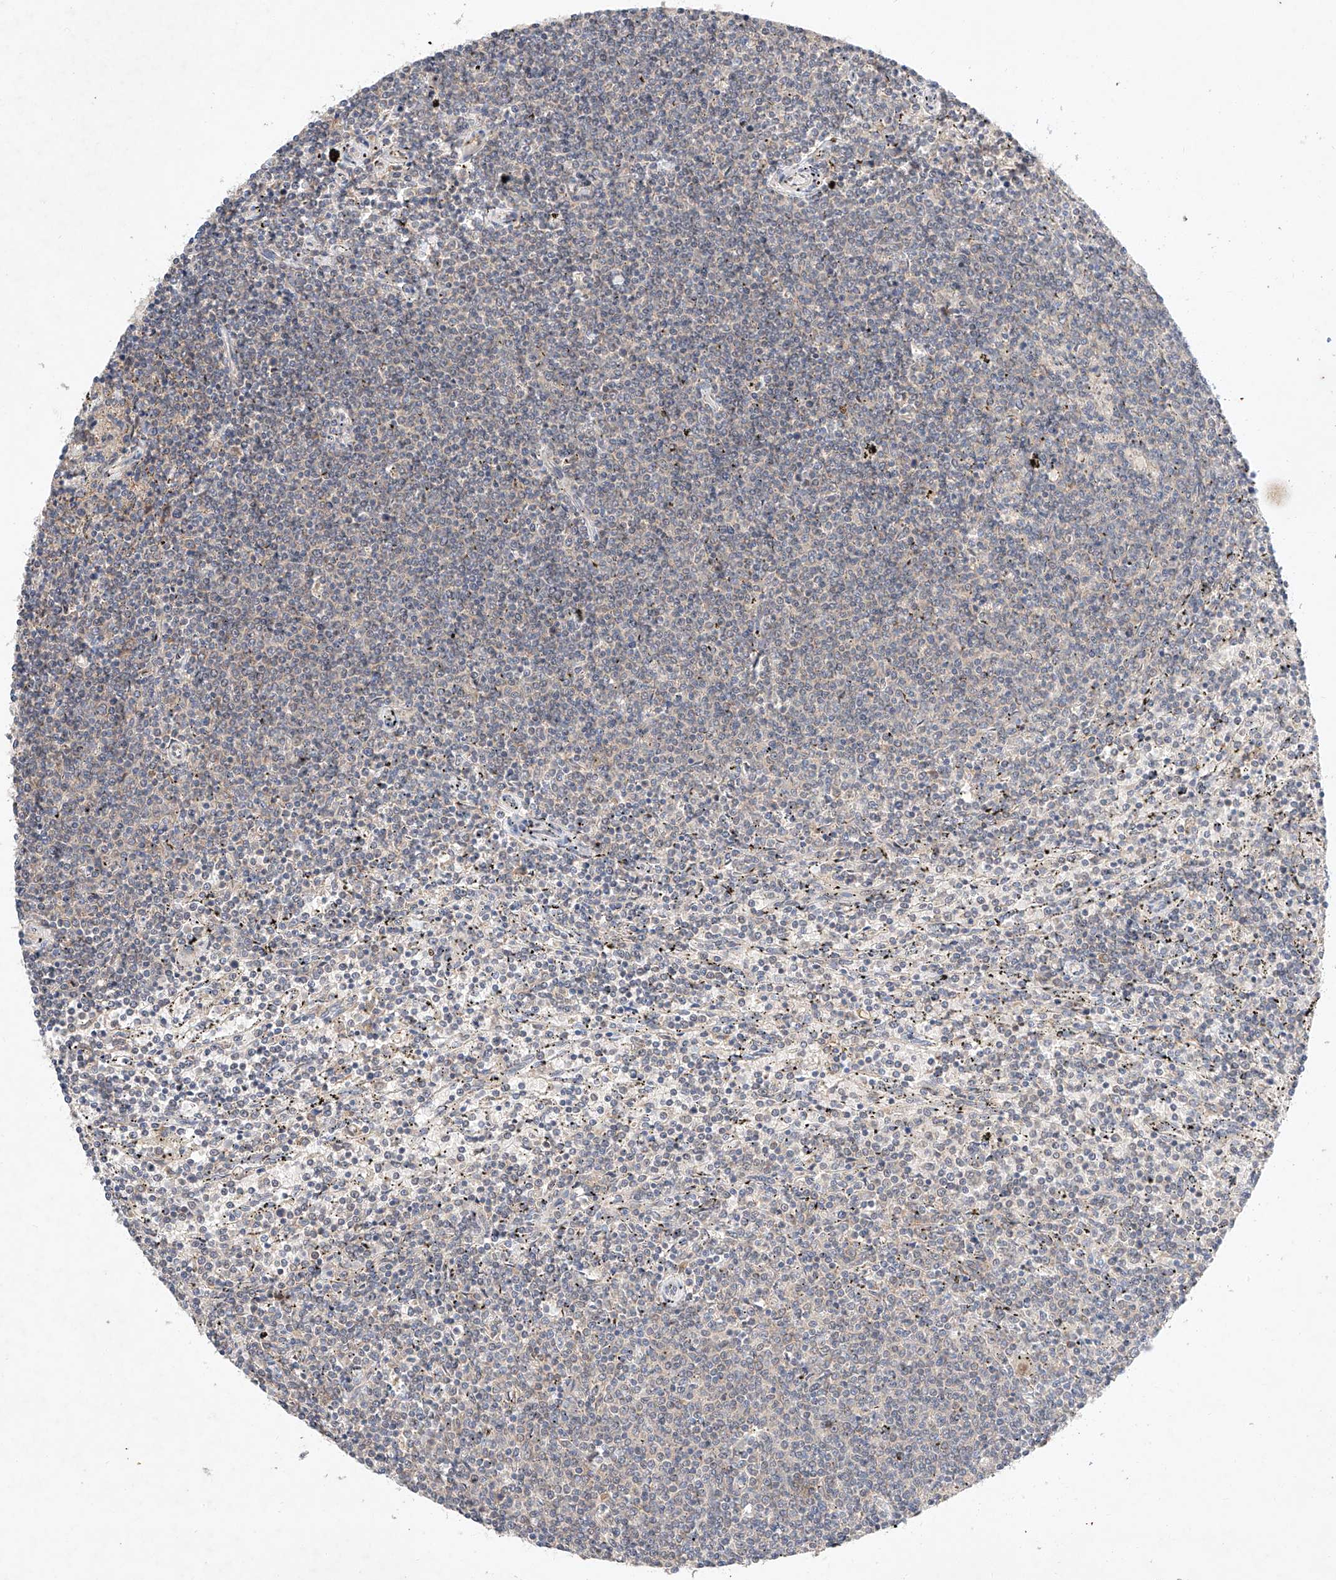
{"staining": {"intensity": "negative", "quantity": "none", "location": "none"}, "tissue": "lymphoma", "cell_type": "Tumor cells", "image_type": "cancer", "snomed": [{"axis": "morphology", "description": "Malignant lymphoma, non-Hodgkin's type, Low grade"}, {"axis": "topography", "description": "Spleen"}], "caption": "Immunohistochemistry (IHC) micrograph of neoplastic tissue: human lymphoma stained with DAB displays no significant protein positivity in tumor cells.", "gene": "C6orf118", "patient": {"sex": "female", "age": 50}}